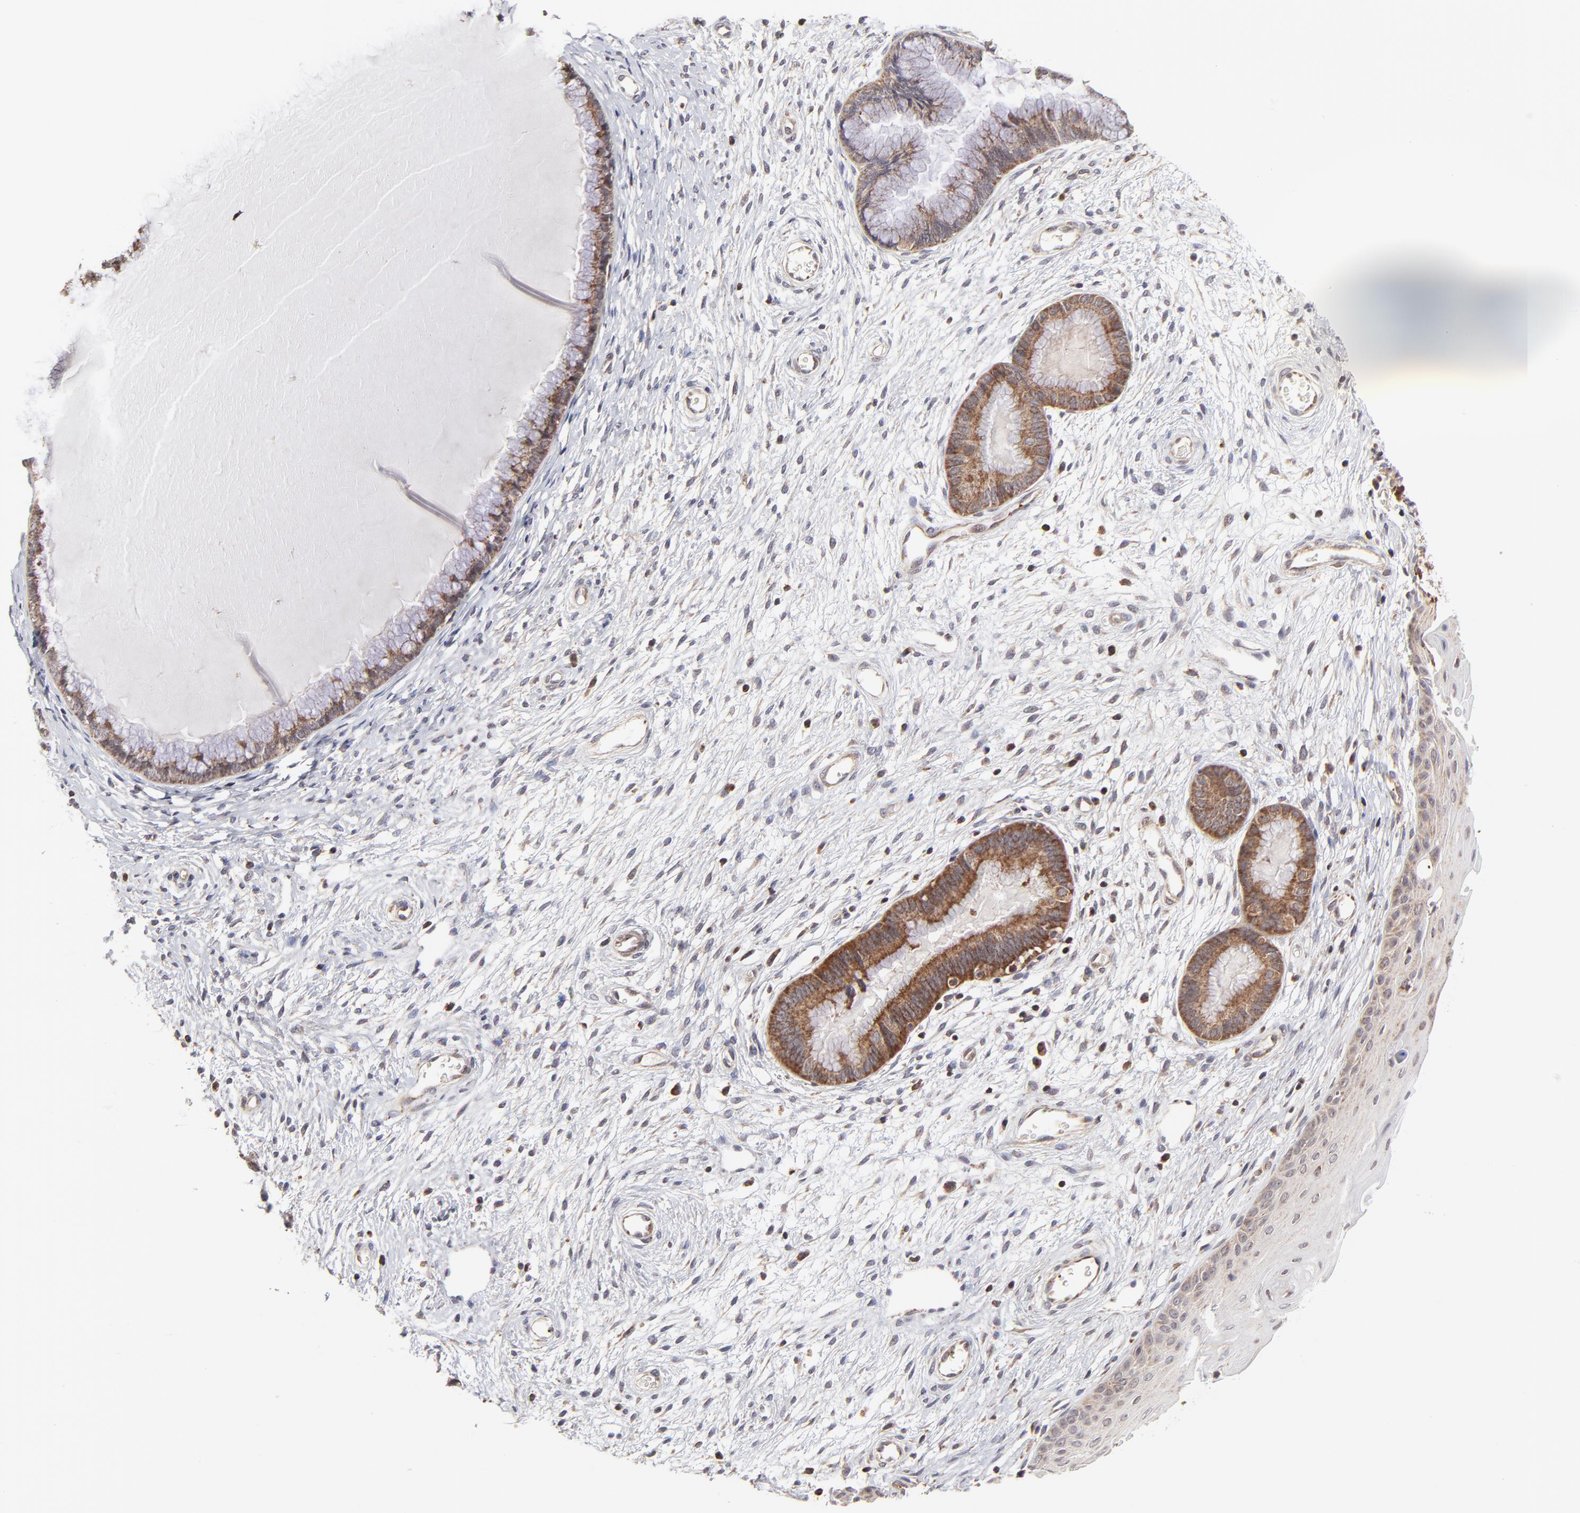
{"staining": {"intensity": "moderate", "quantity": ">75%", "location": "cytoplasmic/membranous"}, "tissue": "cervix", "cell_type": "Glandular cells", "image_type": "normal", "snomed": [{"axis": "morphology", "description": "Normal tissue, NOS"}, {"axis": "topography", "description": "Cervix"}], "caption": "An immunohistochemistry histopathology image of unremarkable tissue is shown. Protein staining in brown labels moderate cytoplasmic/membranous positivity in cervix within glandular cells.", "gene": "MAP2K7", "patient": {"sex": "female", "age": 55}}